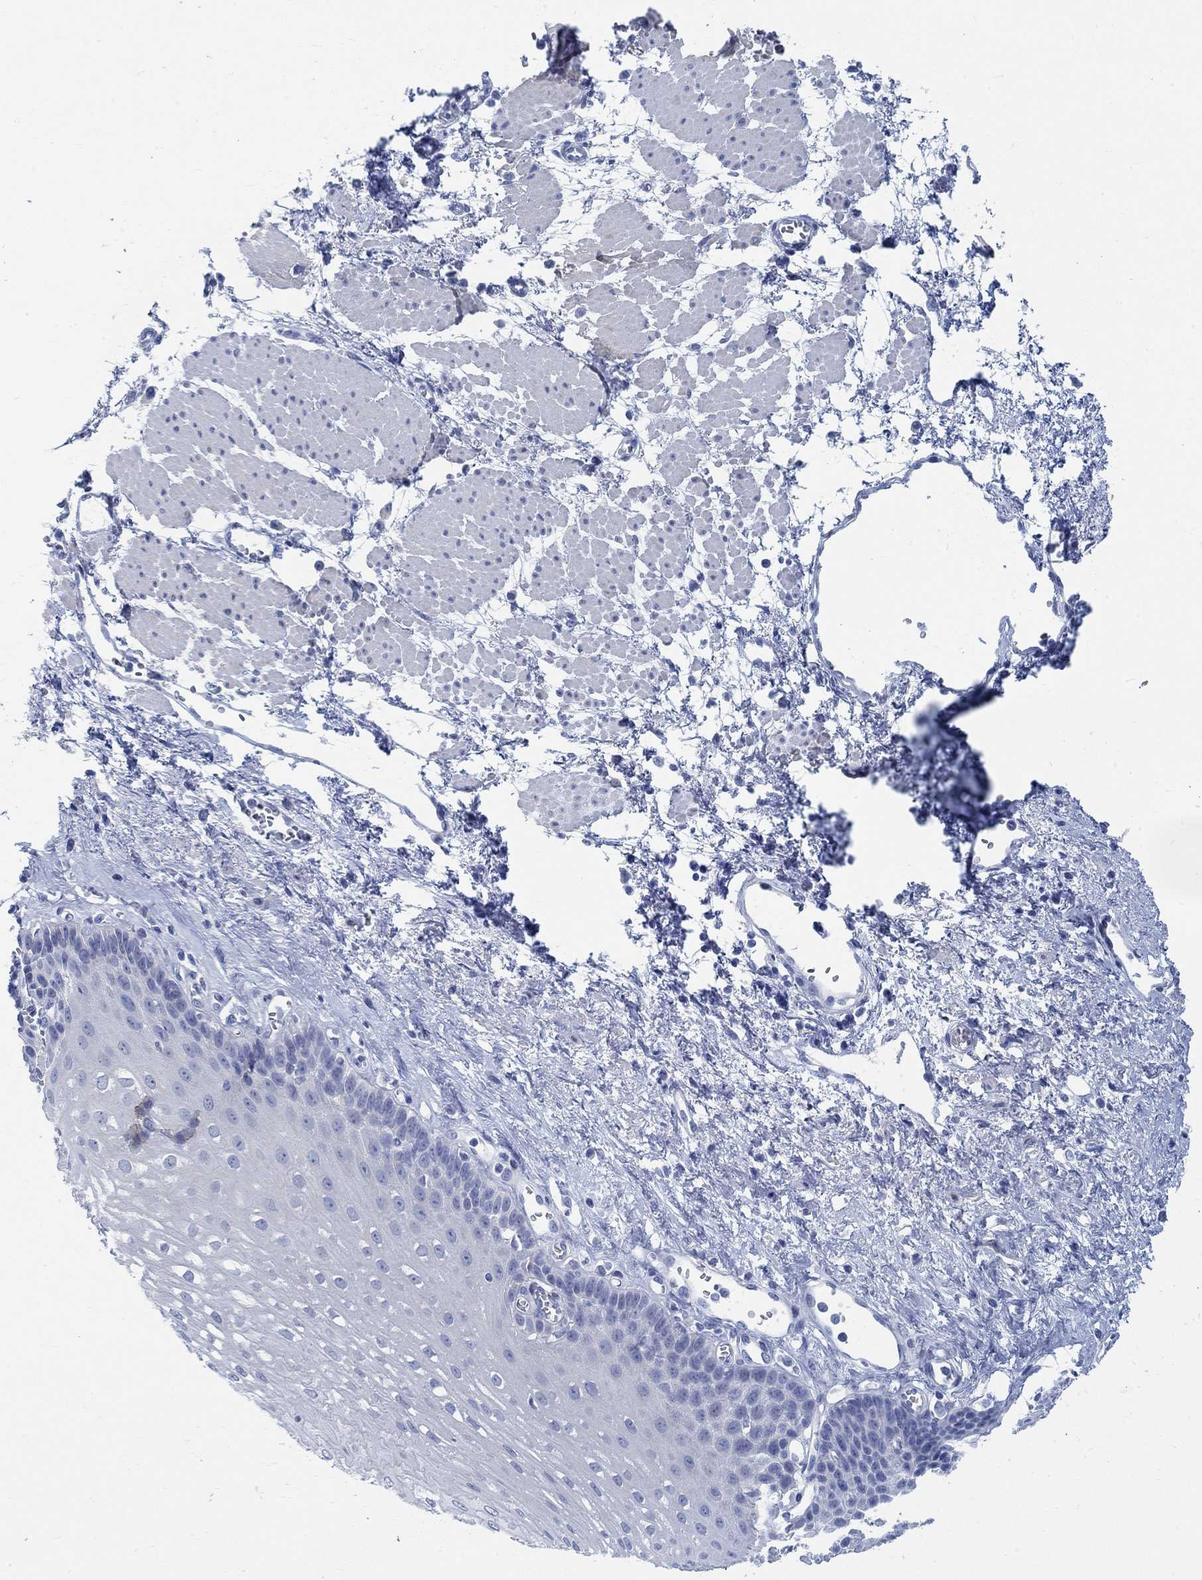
{"staining": {"intensity": "negative", "quantity": "none", "location": "none"}, "tissue": "esophagus", "cell_type": "Squamous epithelial cells", "image_type": "normal", "snomed": [{"axis": "morphology", "description": "Normal tissue, NOS"}, {"axis": "topography", "description": "Esophagus"}], "caption": "A high-resolution histopathology image shows immunohistochemistry staining of benign esophagus, which displays no significant staining in squamous epithelial cells.", "gene": "RBM20", "patient": {"sex": "female", "age": 62}}